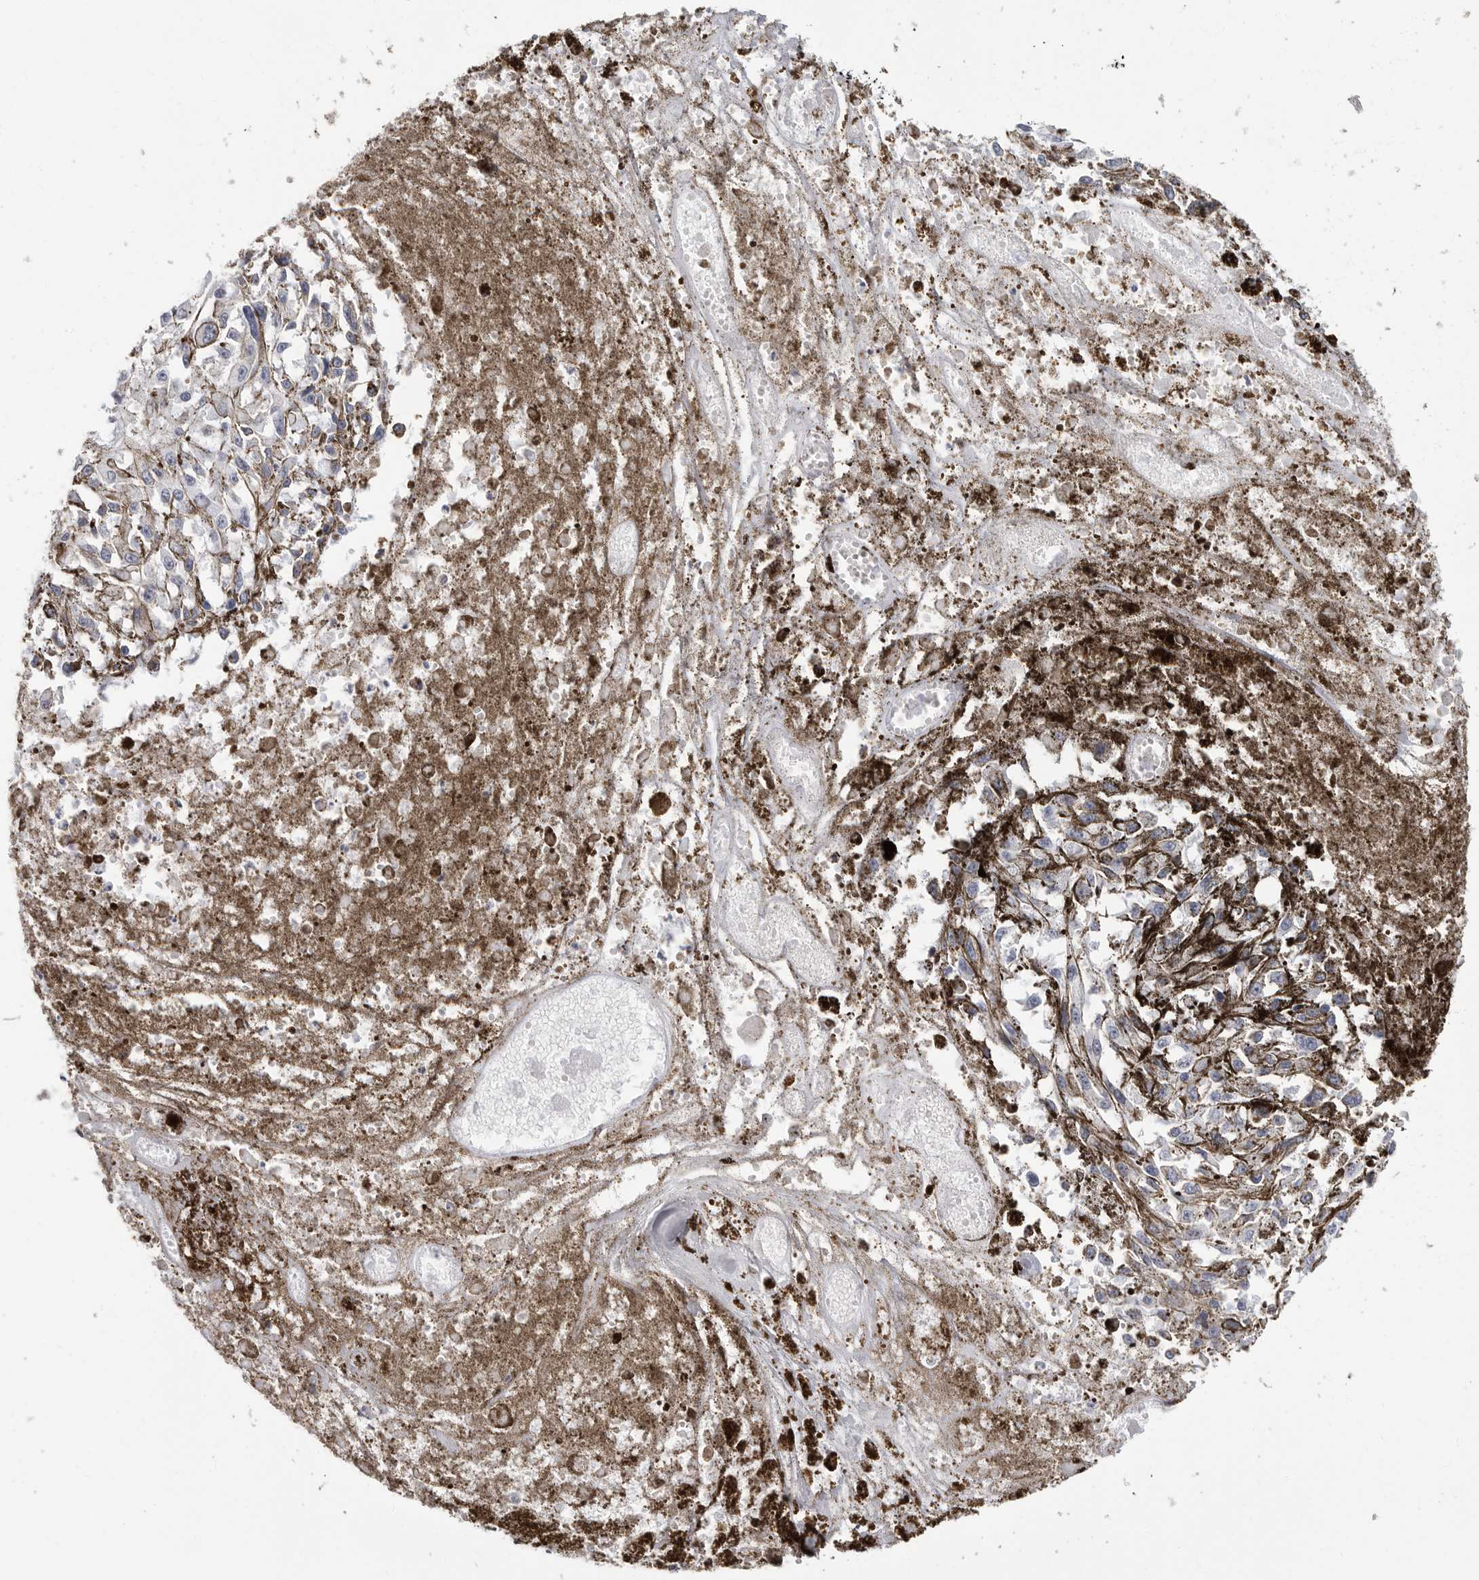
{"staining": {"intensity": "negative", "quantity": "none", "location": "none"}, "tissue": "melanoma", "cell_type": "Tumor cells", "image_type": "cancer", "snomed": [{"axis": "morphology", "description": "Malignant melanoma, Metastatic site"}, {"axis": "topography", "description": "Lymph node"}], "caption": "A high-resolution photomicrograph shows immunohistochemistry (IHC) staining of malignant melanoma (metastatic site), which shows no significant staining in tumor cells.", "gene": "ERICH3", "patient": {"sex": "male", "age": 59}}